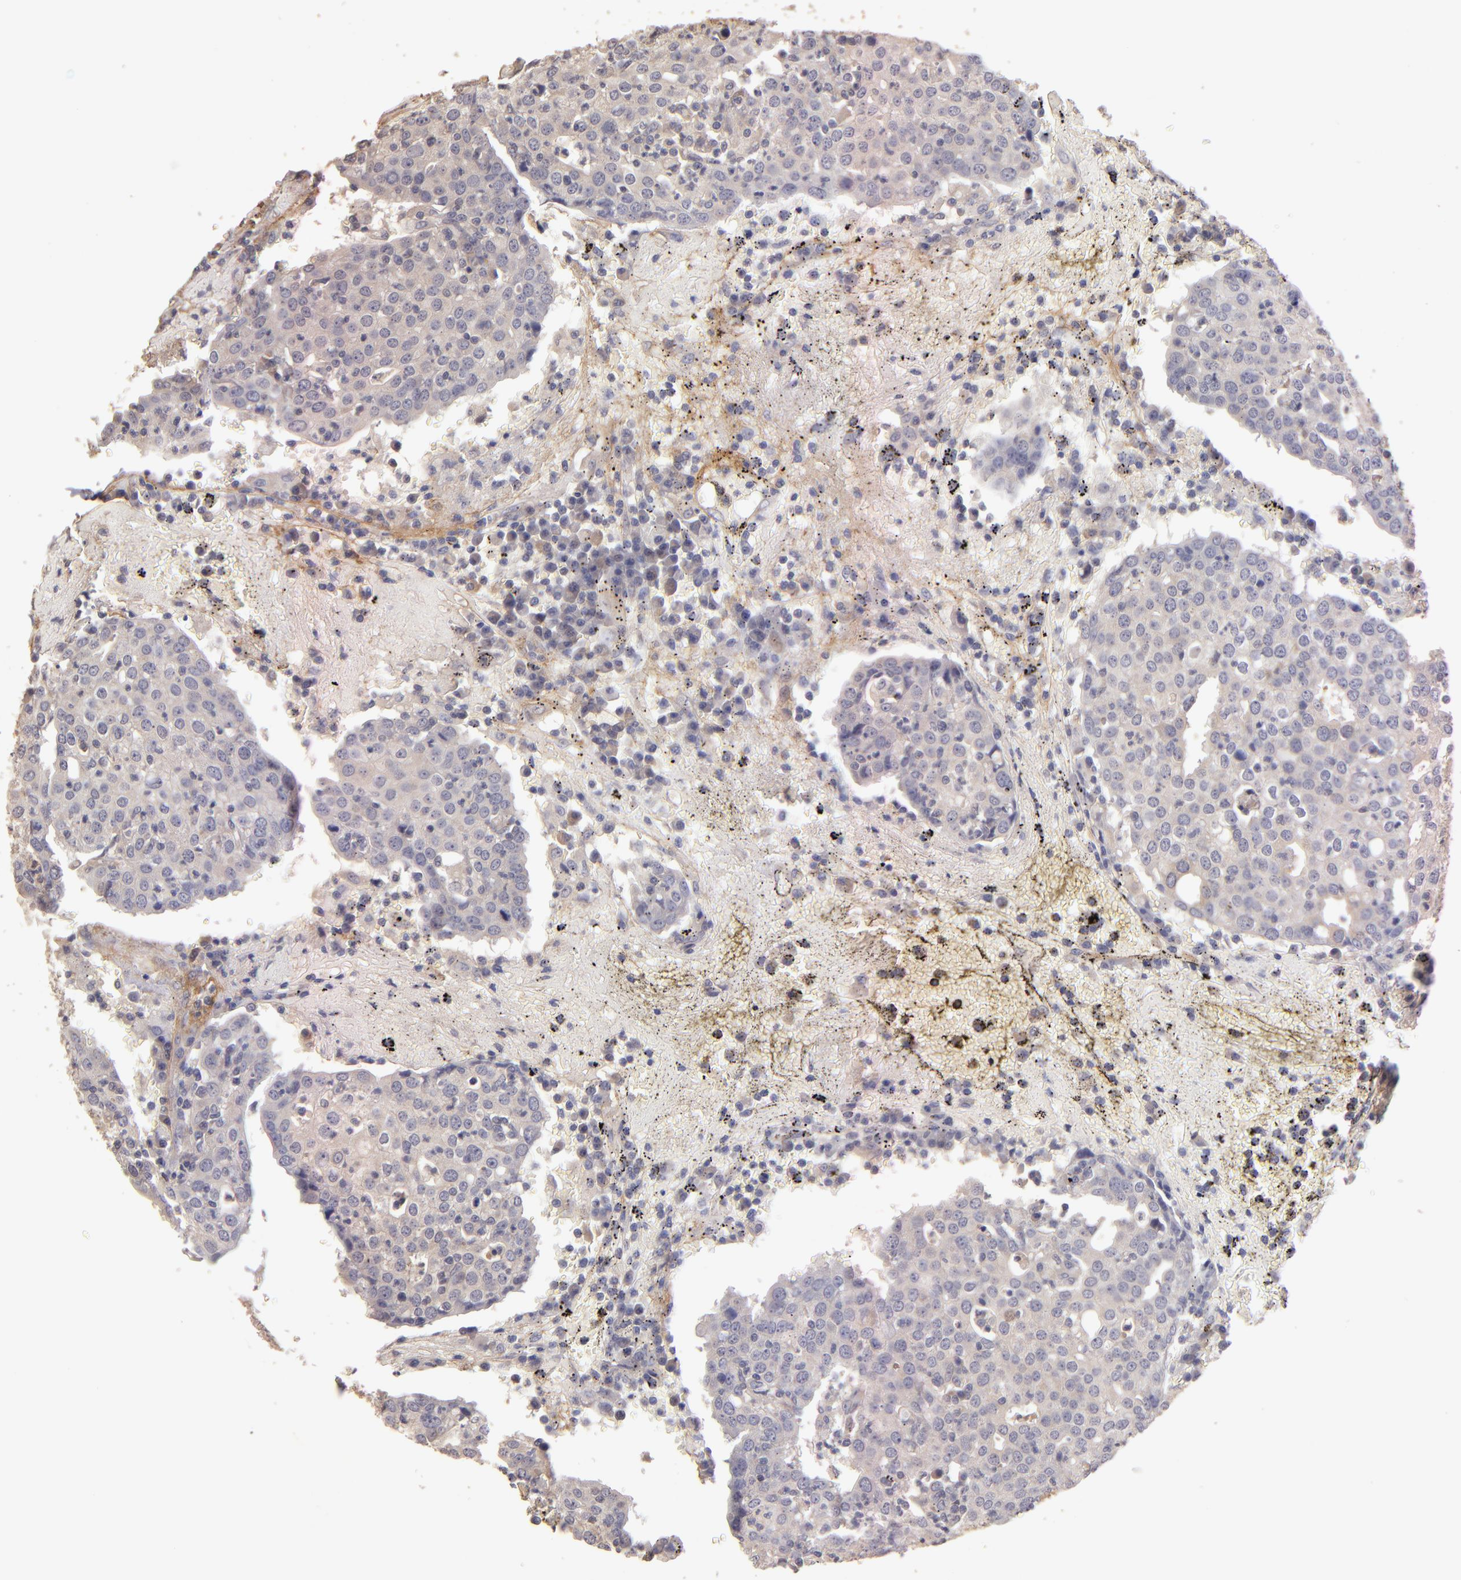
{"staining": {"intensity": "negative", "quantity": "none", "location": "none"}, "tissue": "head and neck cancer", "cell_type": "Tumor cells", "image_type": "cancer", "snomed": [{"axis": "morphology", "description": "Adenocarcinoma, NOS"}, {"axis": "topography", "description": "Salivary gland"}, {"axis": "topography", "description": "Head-Neck"}], "caption": "Human adenocarcinoma (head and neck) stained for a protein using immunohistochemistry (IHC) shows no staining in tumor cells.", "gene": "GNAZ", "patient": {"sex": "female", "age": 65}}